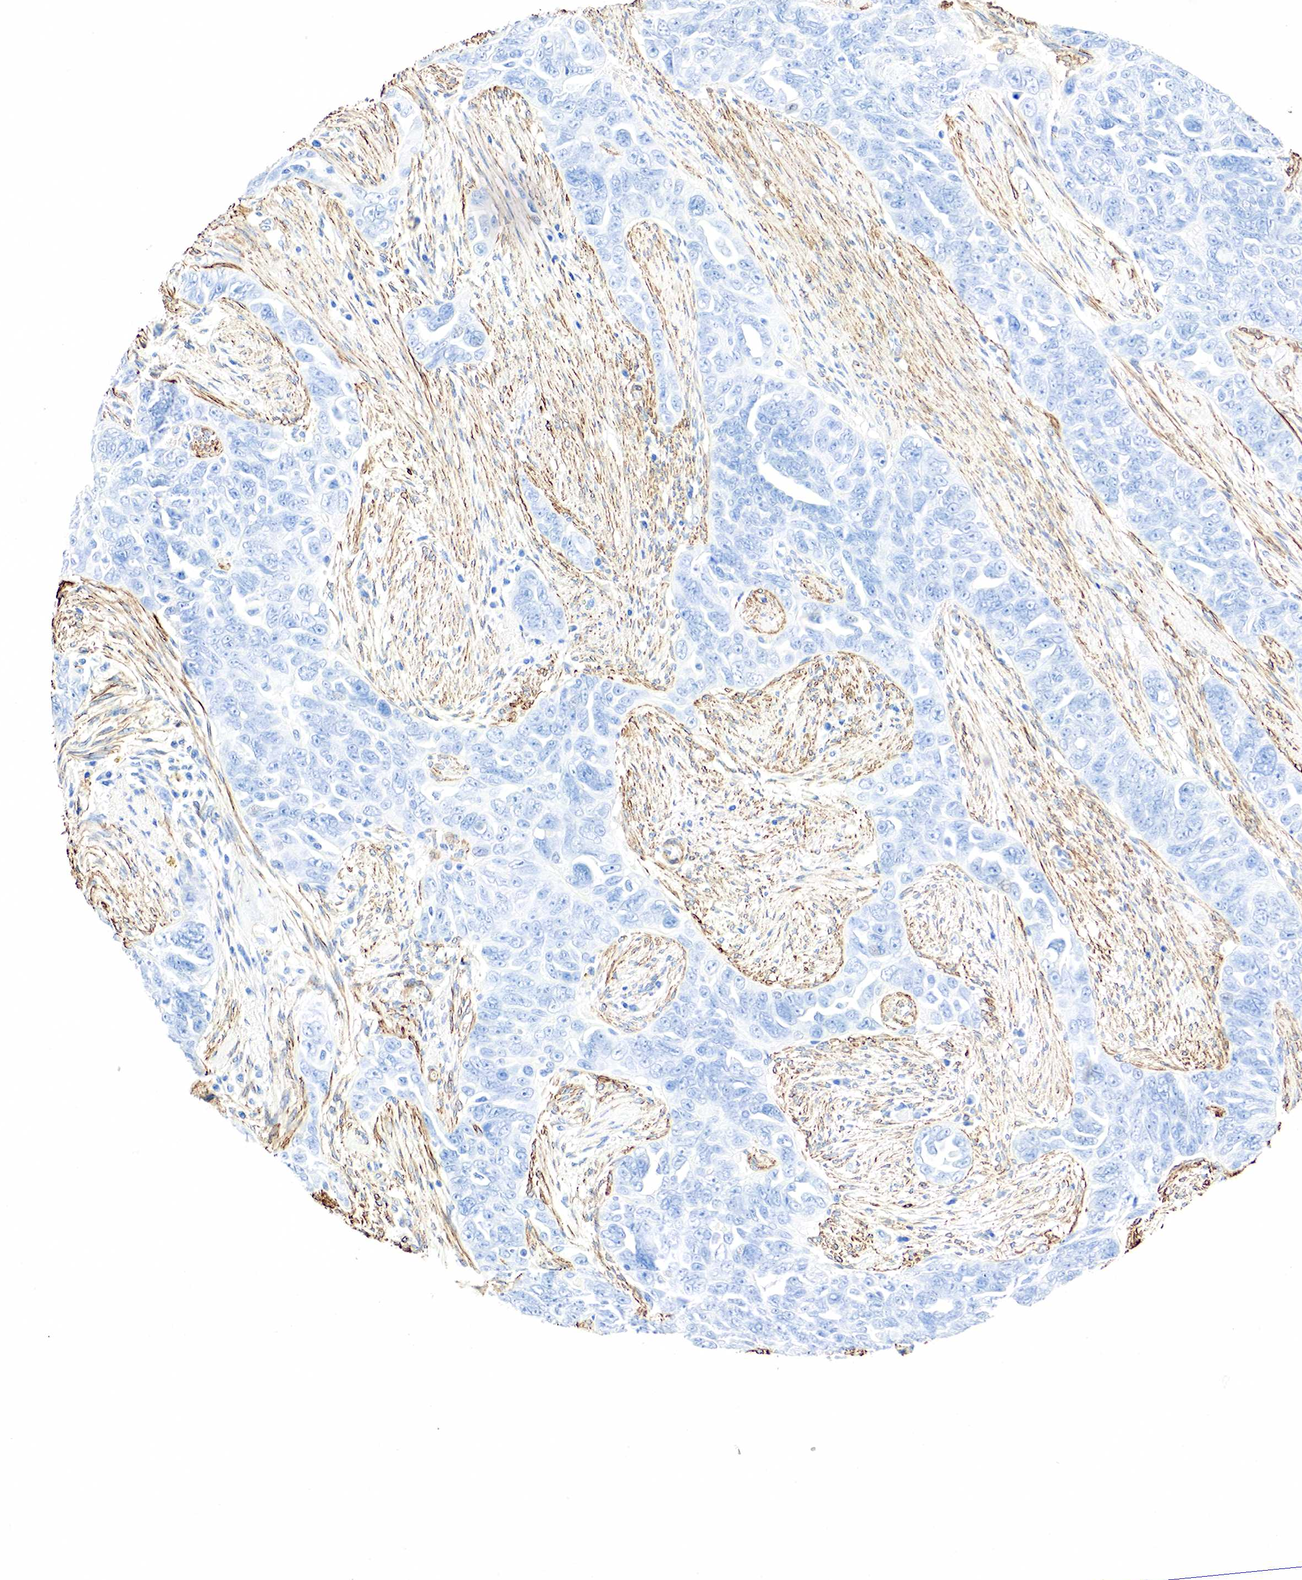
{"staining": {"intensity": "negative", "quantity": "none", "location": "none"}, "tissue": "ovarian cancer", "cell_type": "Tumor cells", "image_type": "cancer", "snomed": [{"axis": "morphology", "description": "Cystadenocarcinoma, serous, NOS"}, {"axis": "topography", "description": "Ovary"}], "caption": "Micrograph shows no protein expression in tumor cells of serous cystadenocarcinoma (ovarian) tissue. Nuclei are stained in blue.", "gene": "ACTA1", "patient": {"sex": "female", "age": 63}}